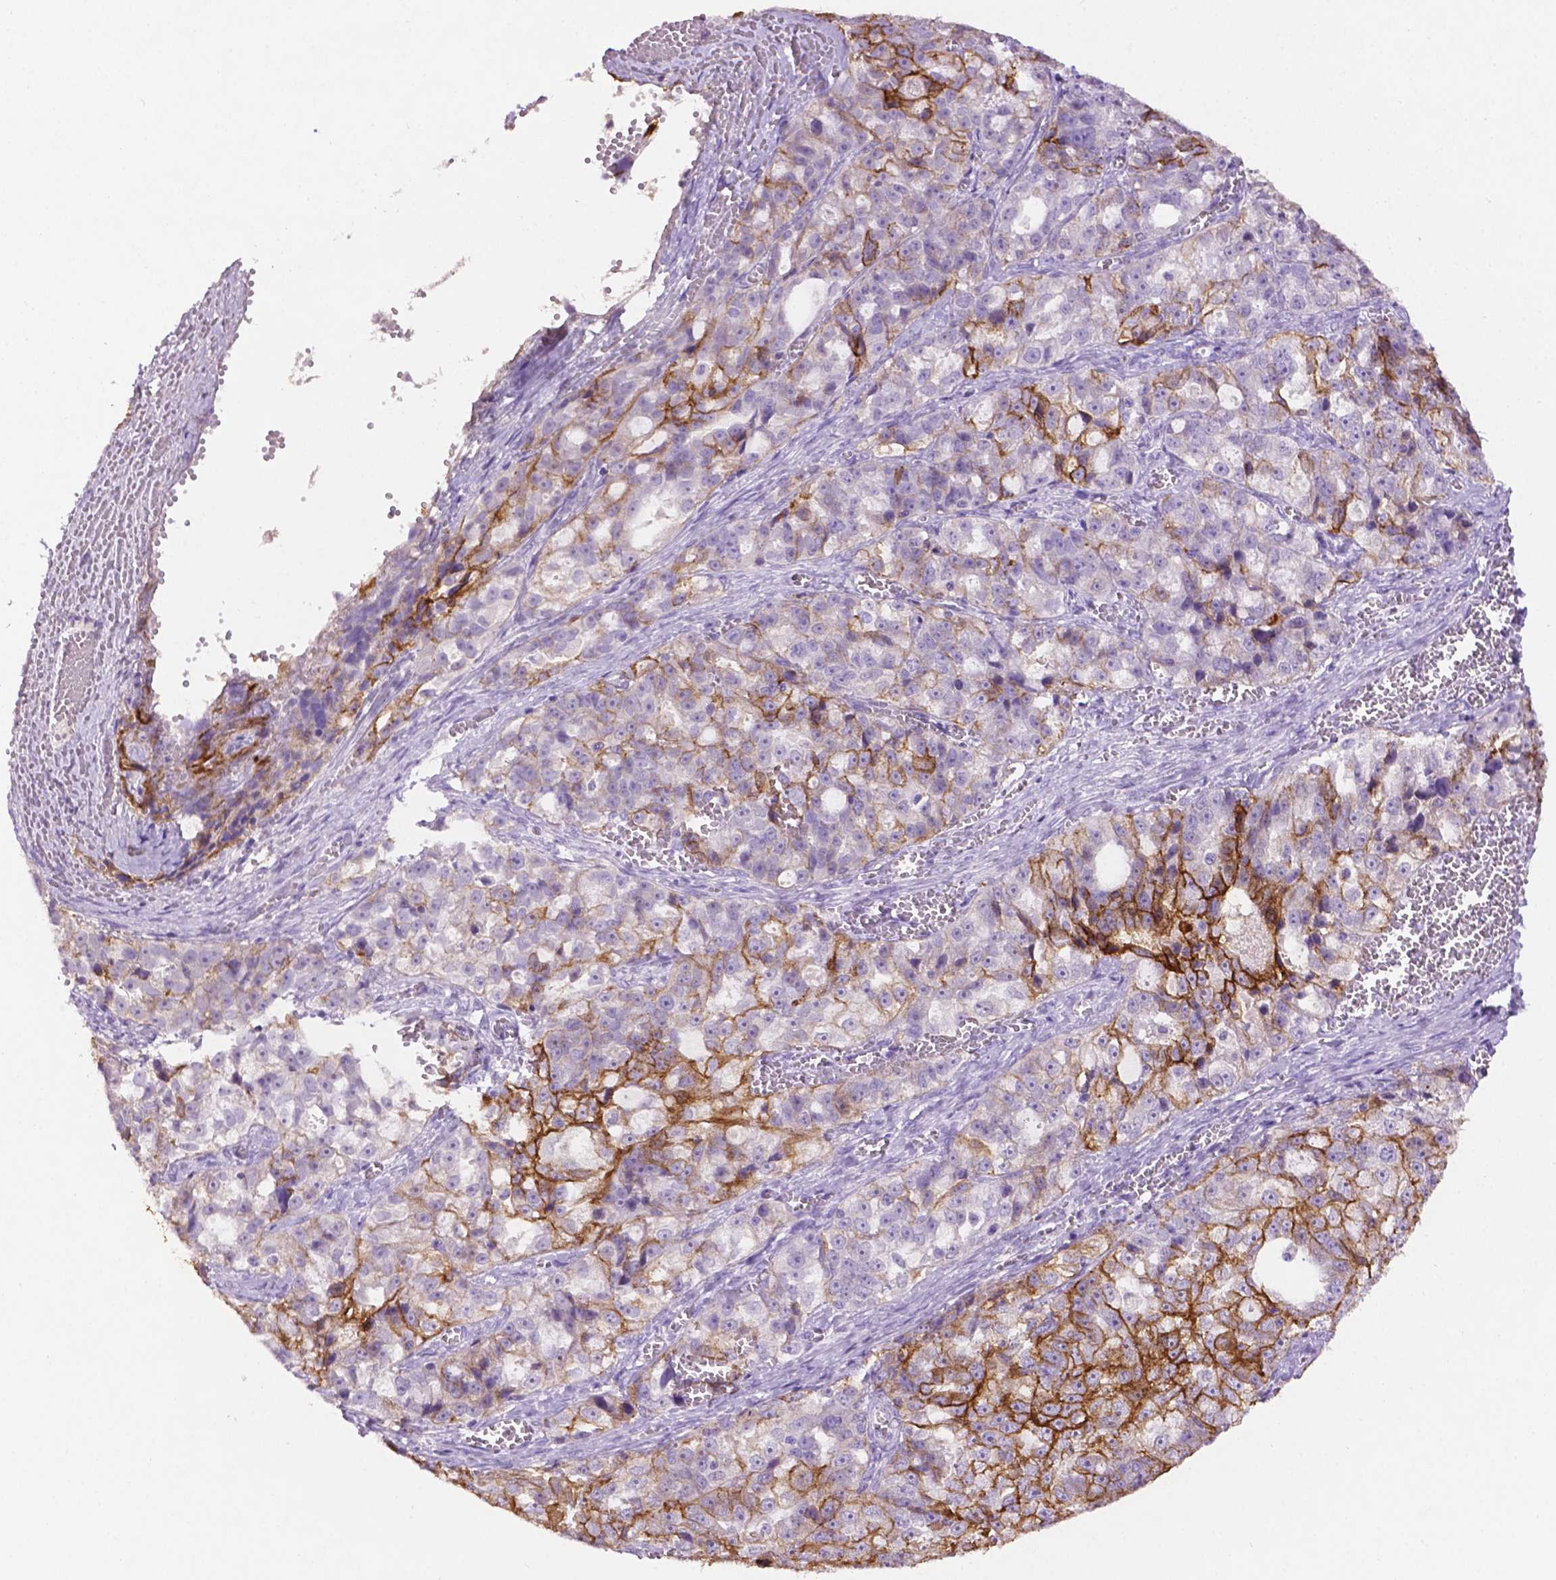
{"staining": {"intensity": "strong", "quantity": "25%-75%", "location": "cytoplasmic/membranous"}, "tissue": "ovarian cancer", "cell_type": "Tumor cells", "image_type": "cancer", "snomed": [{"axis": "morphology", "description": "Cystadenocarcinoma, serous, NOS"}, {"axis": "topography", "description": "Ovary"}], "caption": "This histopathology image displays immunohistochemistry staining of human ovarian cancer (serous cystadenocarcinoma), with high strong cytoplasmic/membranous expression in approximately 25%-75% of tumor cells.", "gene": "TACSTD2", "patient": {"sex": "female", "age": 51}}